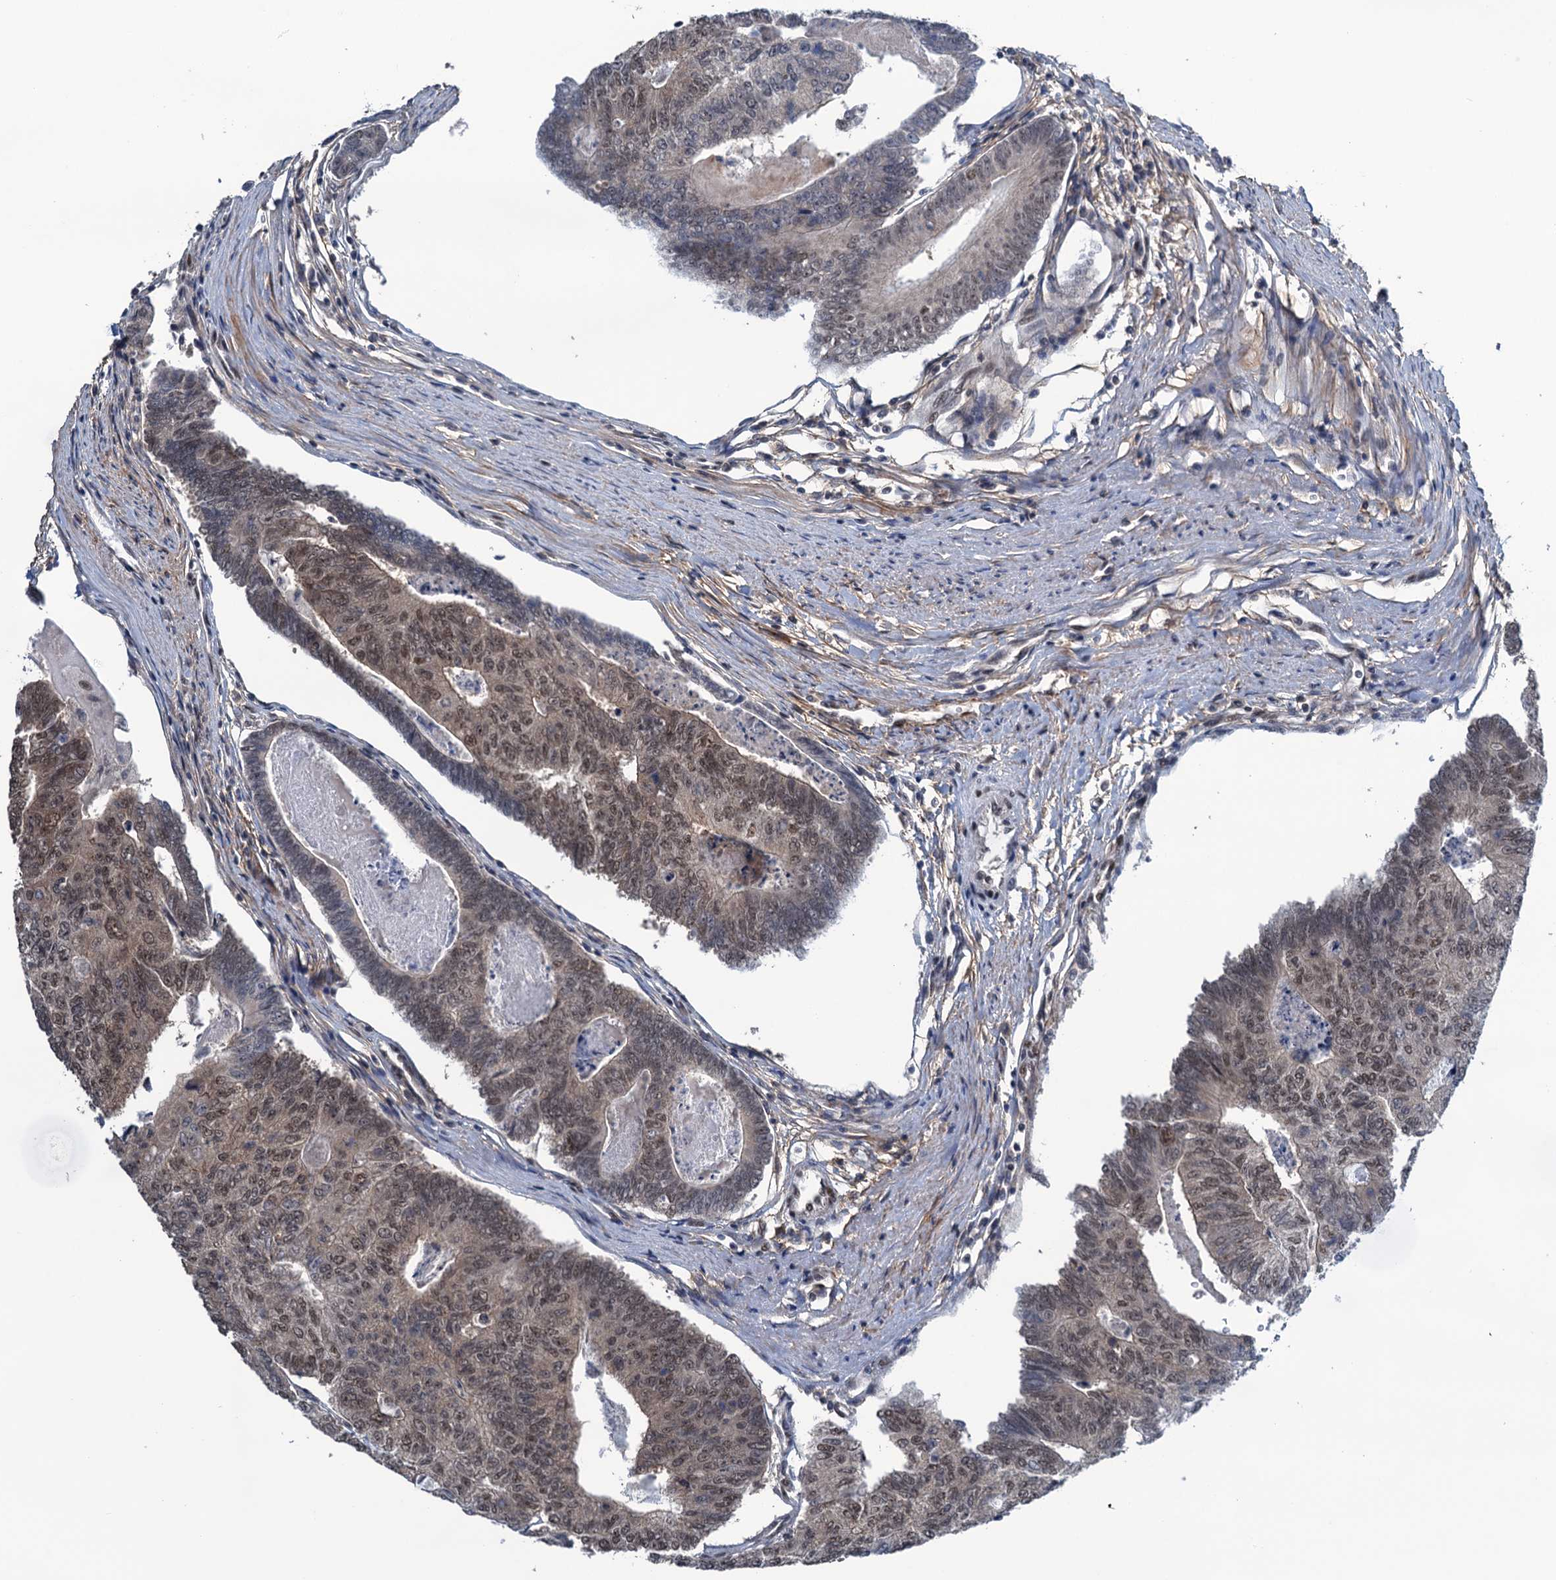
{"staining": {"intensity": "moderate", "quantity": ">75%", "location": "nuclear"}, "tissue": "colorectal cancer", "cell_type": "Tumor cells", "image_type": "cancer", "snomed": [{"axis": "morphology", "description": "Adenocarcinoma, NOS"}, {"axis": "topography", "description": "Colon"}], "caption": "Human colorectal cancer stained for a protein (brown) demonstrates moderate nuclear positive positivity in approximately >75% of tumor cells.", "gene": "SAE1", "patient": {"sex": "female", "age": 67}}